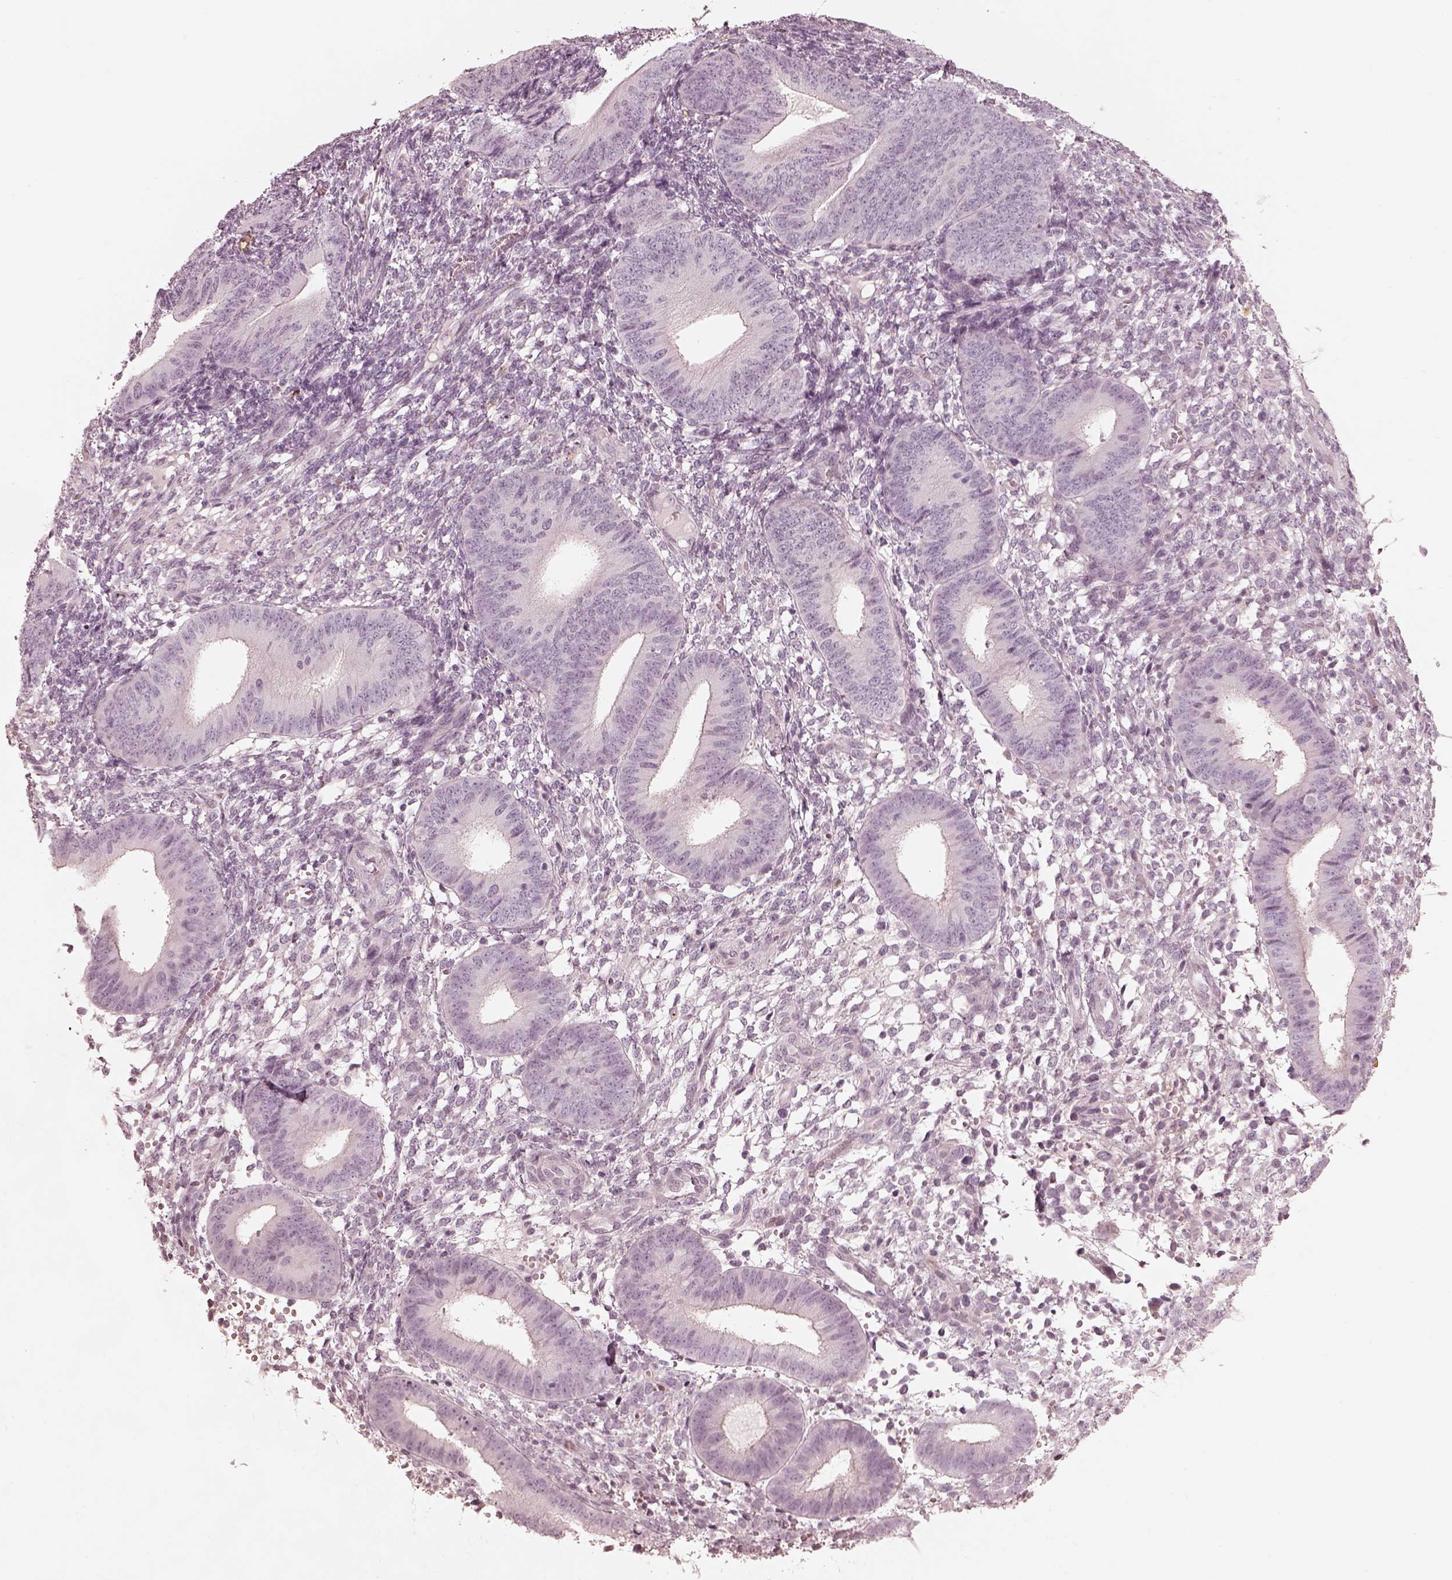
{"staining": {"intensity": "negative", "quantity": "none", "location": "none"}, "tissue": "endometrium", "cell_type": "Cells in endometrial stroma", "image_type": "normal", "snomed": [{"axis": "morphology", "description": "Normal tissue, NOS"}, {"axis": "topography", "description": "Endometrium"}], "caption": "Image shows no significant protein staining in cells in endometrial stroma of unremarkable endometrium.", "gene": "ADRB3", "patient": {"sex": "female", "age": 39}}